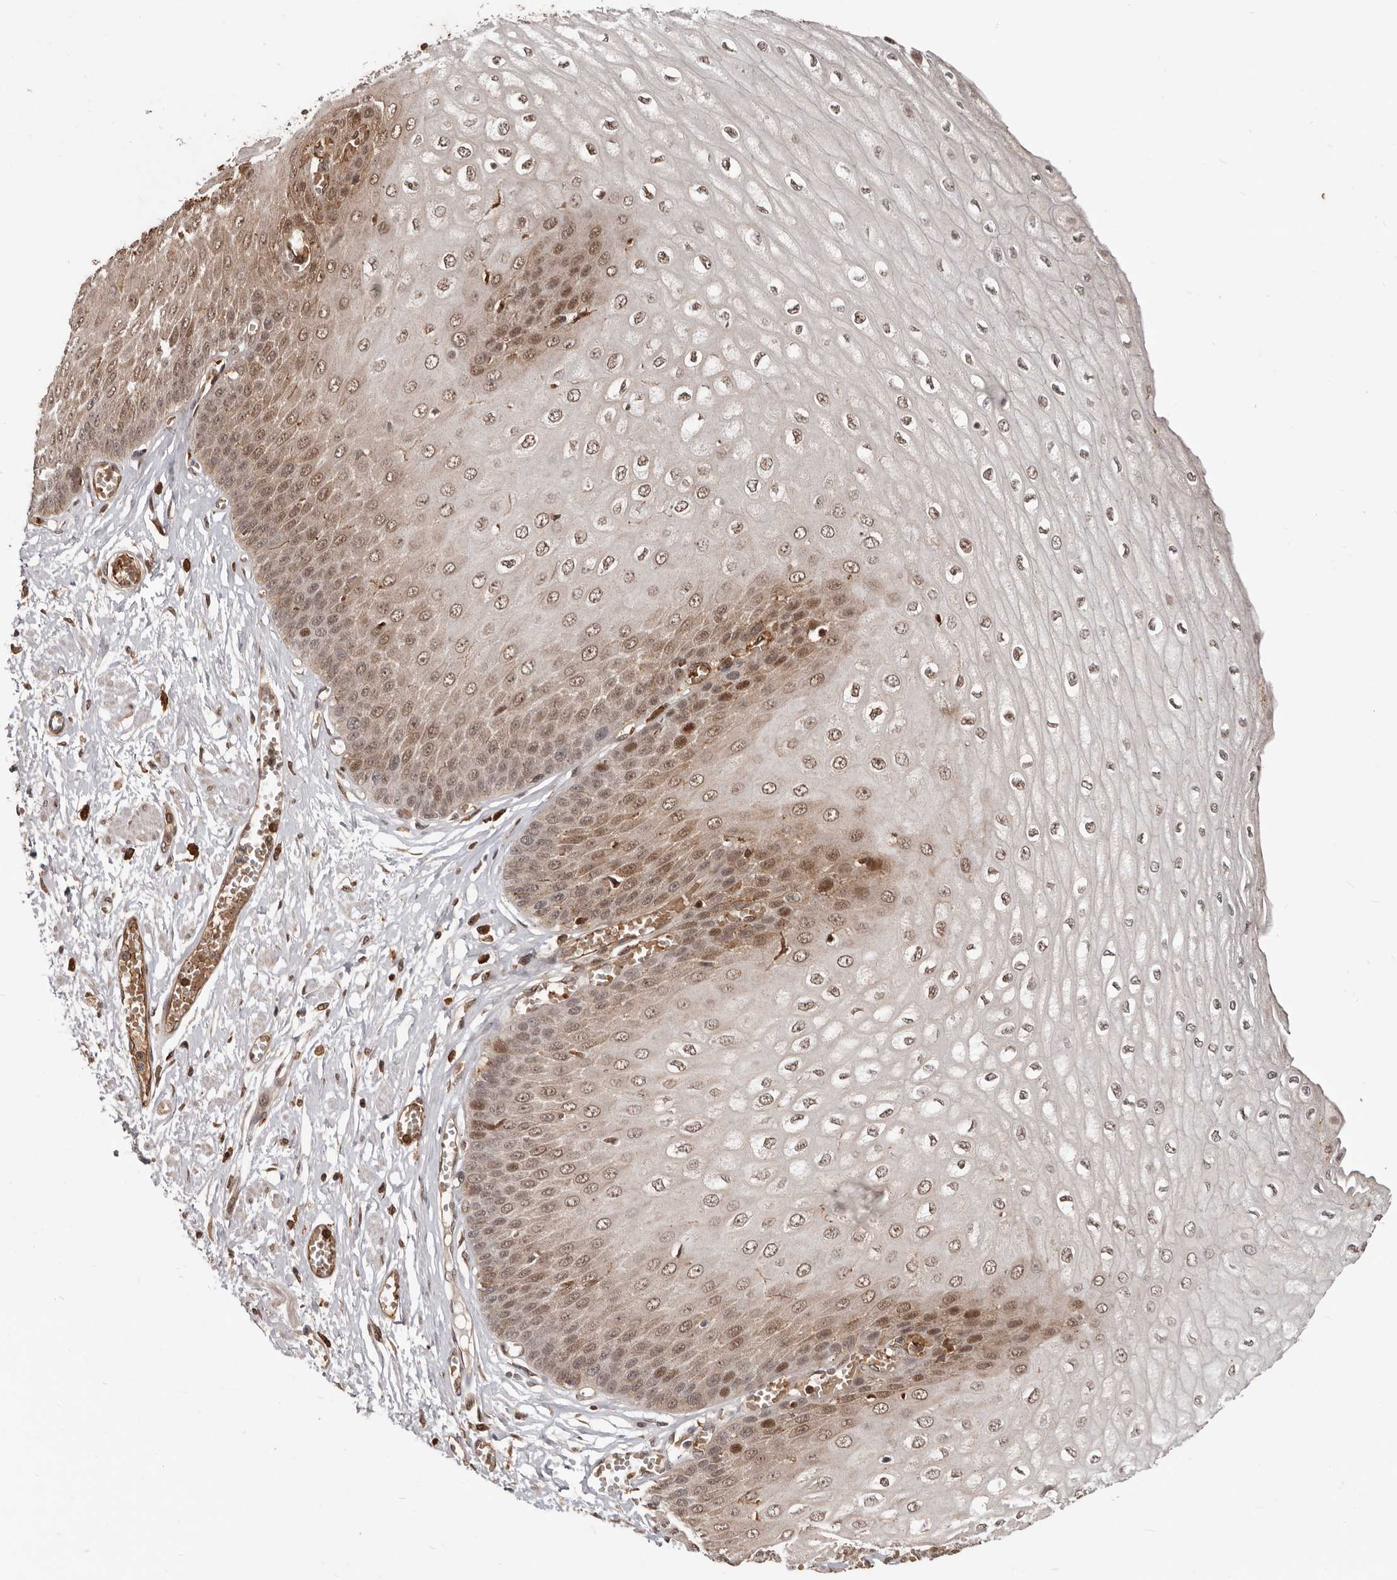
{"staining": {"intensity": "moderate", "quantity": ">75%", "location": "cytoplasmic/membranous,nuclear"}, "tissue": "esophagus", "cell_type": "Squamous epithelial cells", "image_type": "normal", "snomed": [{"axis": "morphology", "description": "Normal tissue, NOS"}, {"axis": "topography", "description": "Esophagus"}], "caption": "DAB immunohistochemical staining of normal esophagus exhibits moderate cytoplasmic/membranous,nuclear protein positivity in approximately >75% of squamous epithelial cells. The staining was performed using DAB (3,3'-diaminobenzidine) to visualize the protein expression in brown, while the nuclei were stained in blue with hematoxylin (Magnification: 20x).", "gene": "NCOA3", "patient": {"sex": "male", "age": 60}}